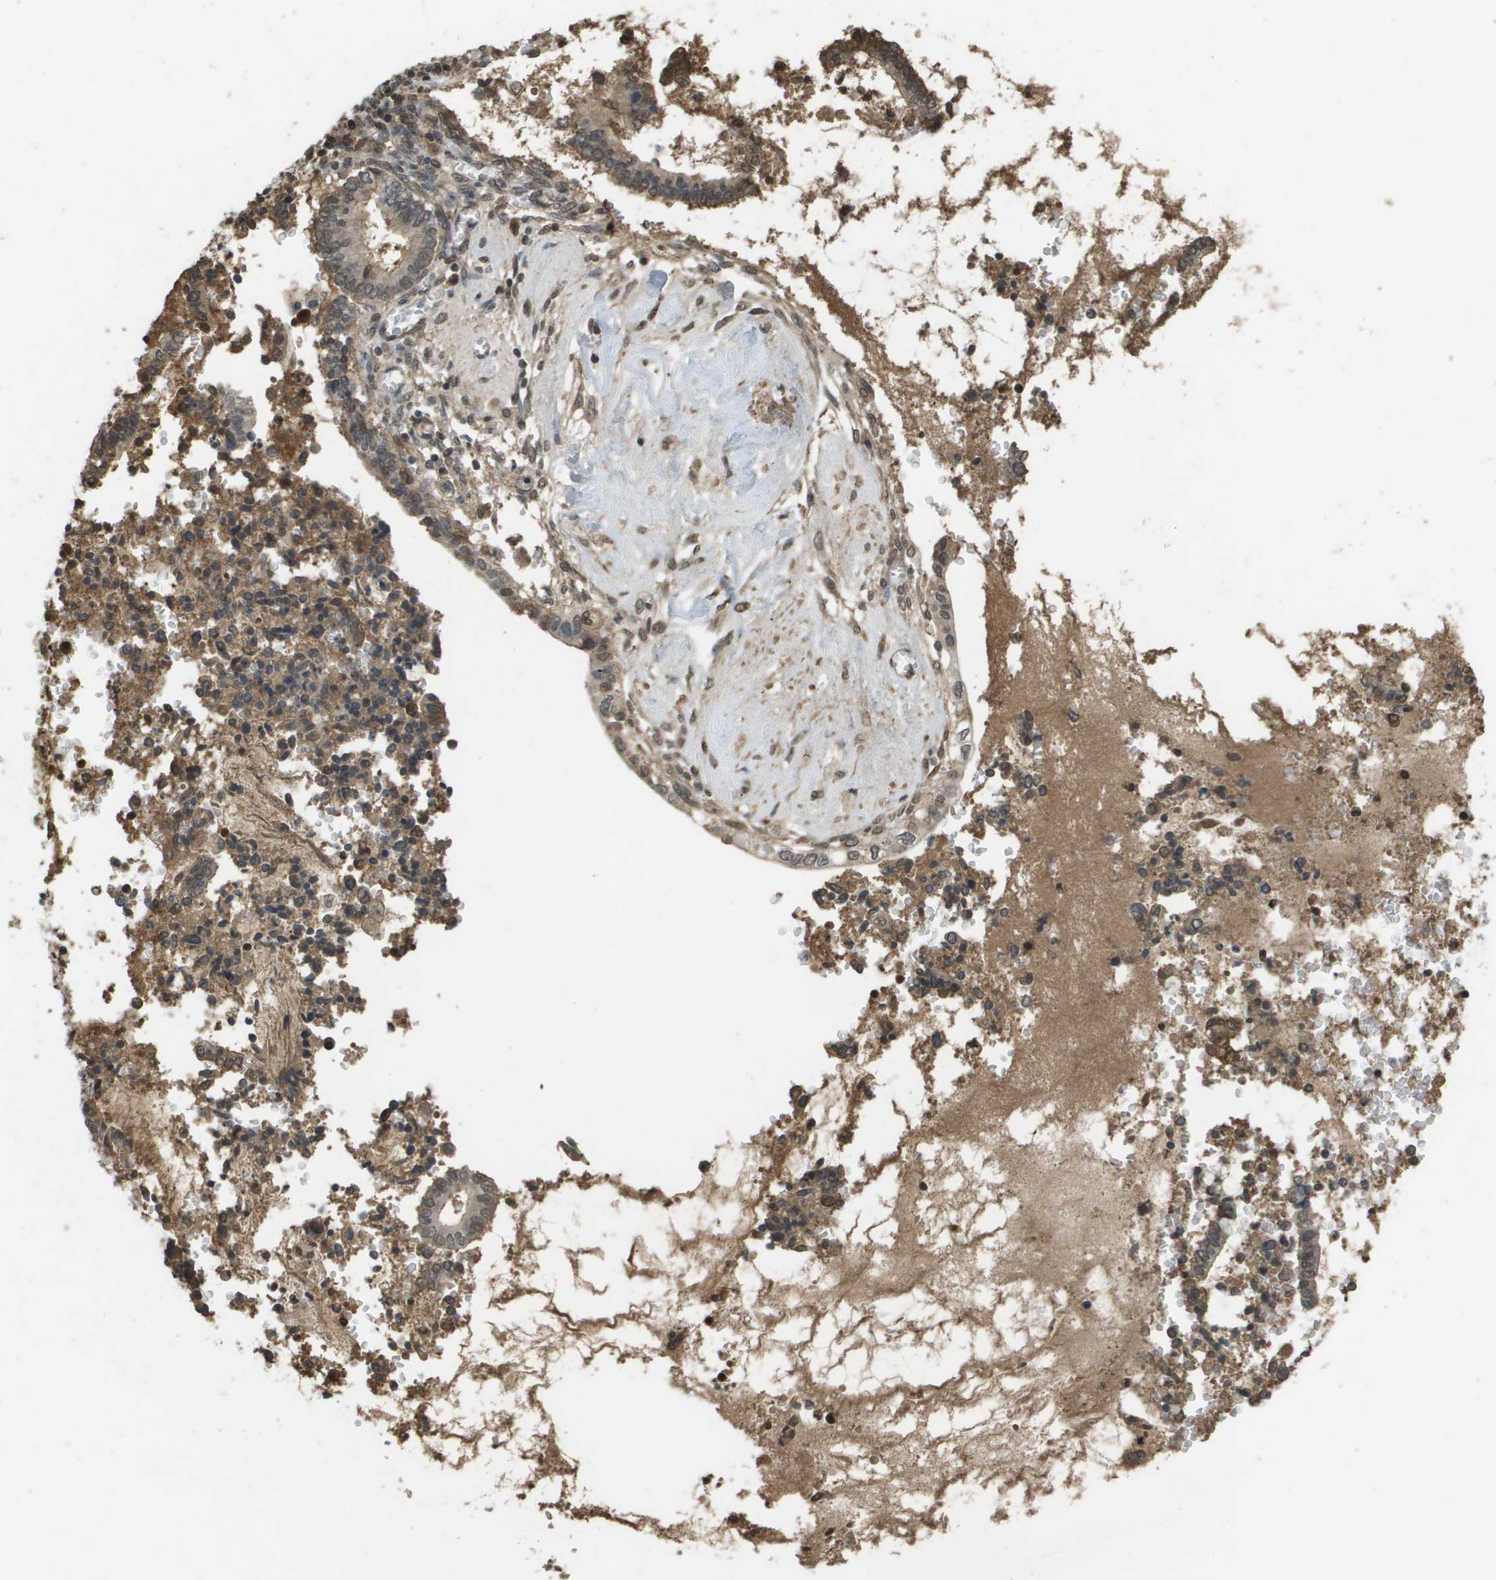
{"staining": {"intensity": "weak", "quantity": "25%-75%", "location": "cytoplasmic/membranous"}, "tissue": "cervical cancer", "cell_type": "Tumor cells", "image_type": "cancer", "snomed": [{"axis": "morphology", "description": "Adenocarcinoma, NOS"}, {"axis": "topography", "description": "Cervix"}], "caption": "Protein positivity by immunohistochemistry reveals weak cytoplasmic/membranous expression in approximately 25%-75% of tumor cells in cervical cancer (adenocarcinoma). (DAB IHC, brown staining for protein, blue staining for nuclei).", "gene": "NDRG2", "patient": {"sex": "female", "age": 44}}